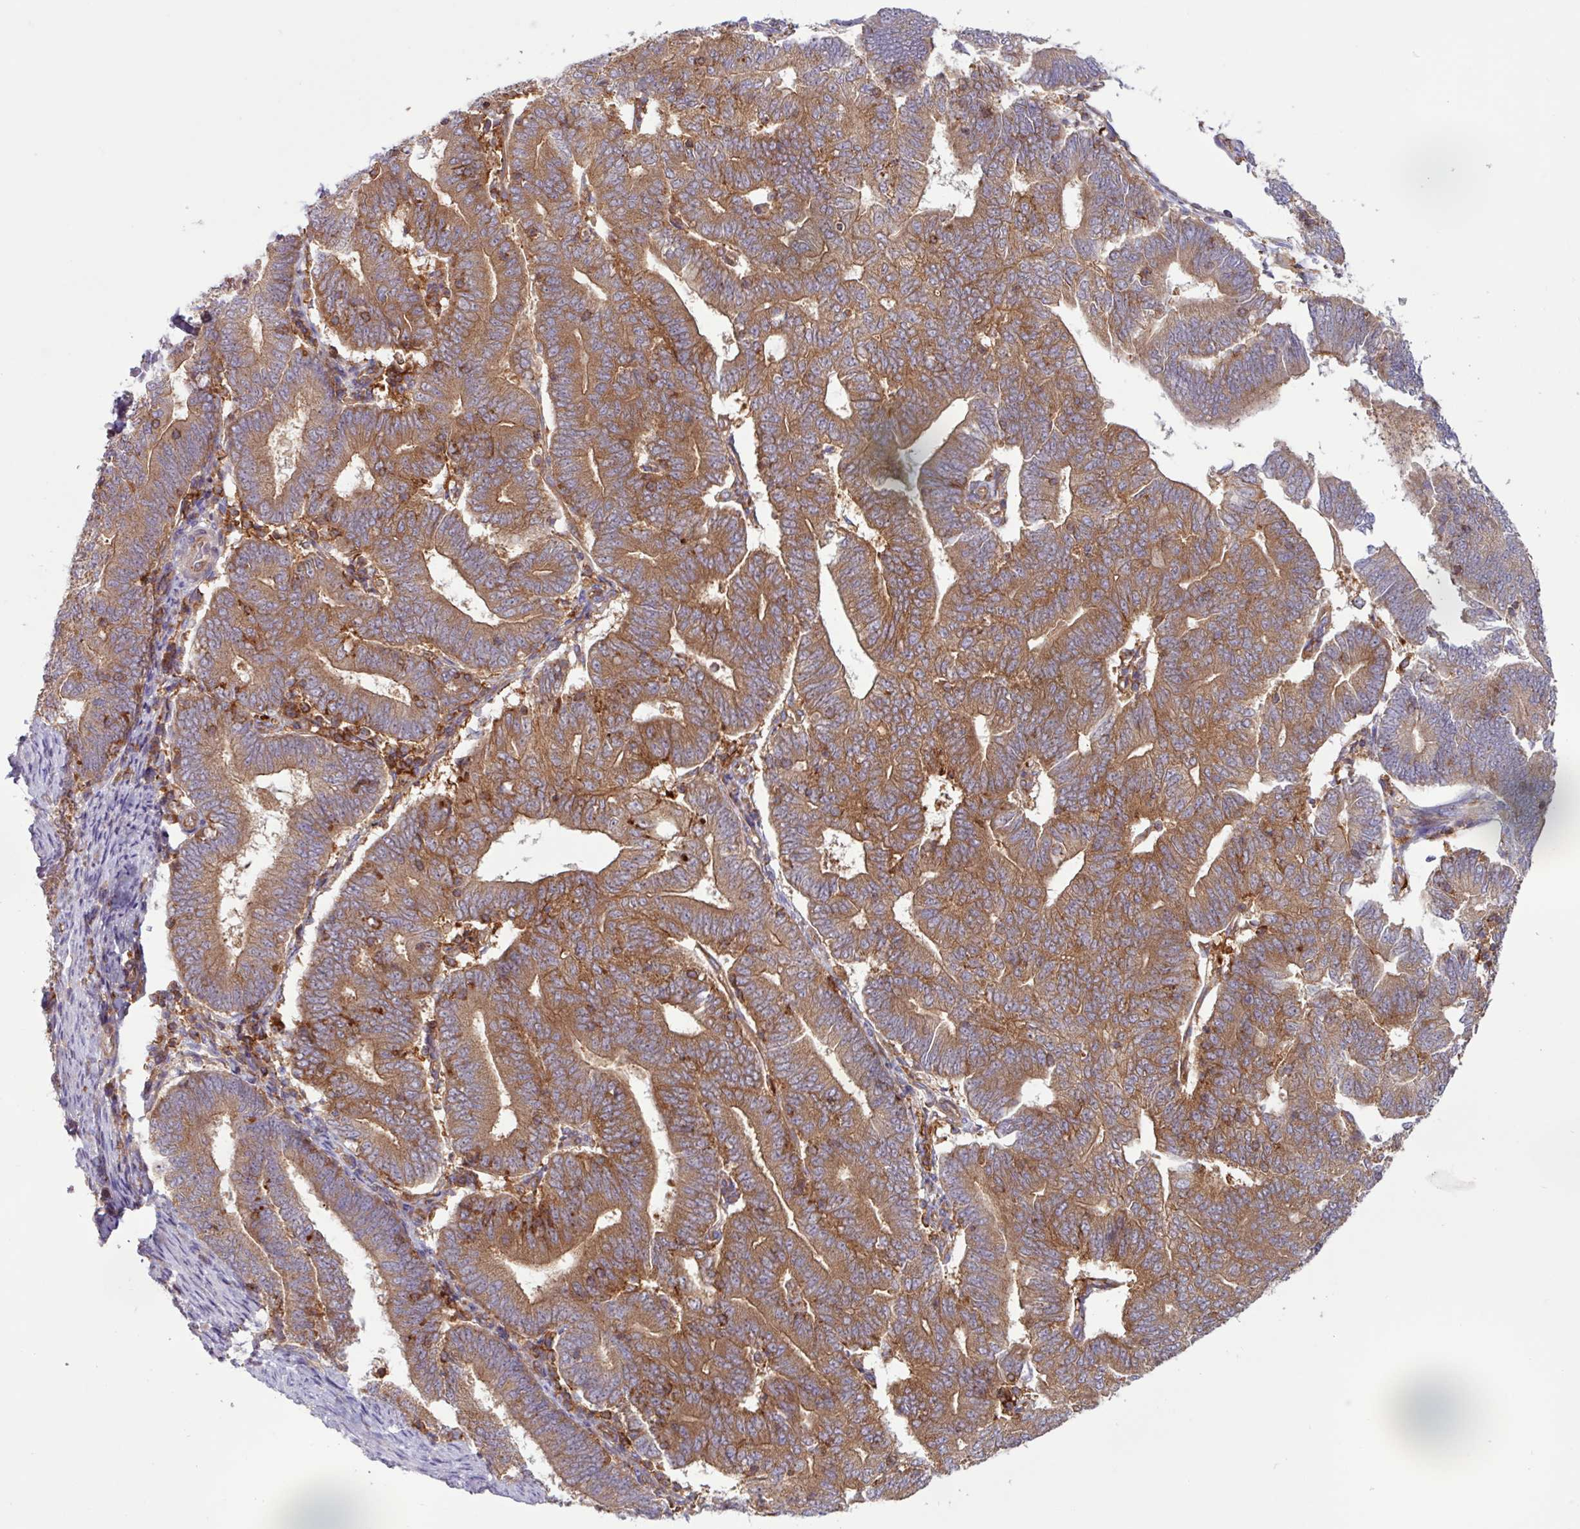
{"staining": {"intensity": "moderate", "quantity": ">75%", "location": "cytoplasmic/membranous"}, "tissue": "endometrial cancer", "cell_type": "Tumor cells", "image_type": "cancer", "snomed": [{"axis": "morphology", "description": "Adenocarcinoma, NOS"}, {"axis": "topography", "description": "Endometrium"}], "caption": "Brown immunohistochemical staining in endometrial cancer displays moderate cytoplasmic/membranous expression in about >75% of tumor cells.", "gene": "ACTR3", "patient": {"sex": "female", "age": 70}}